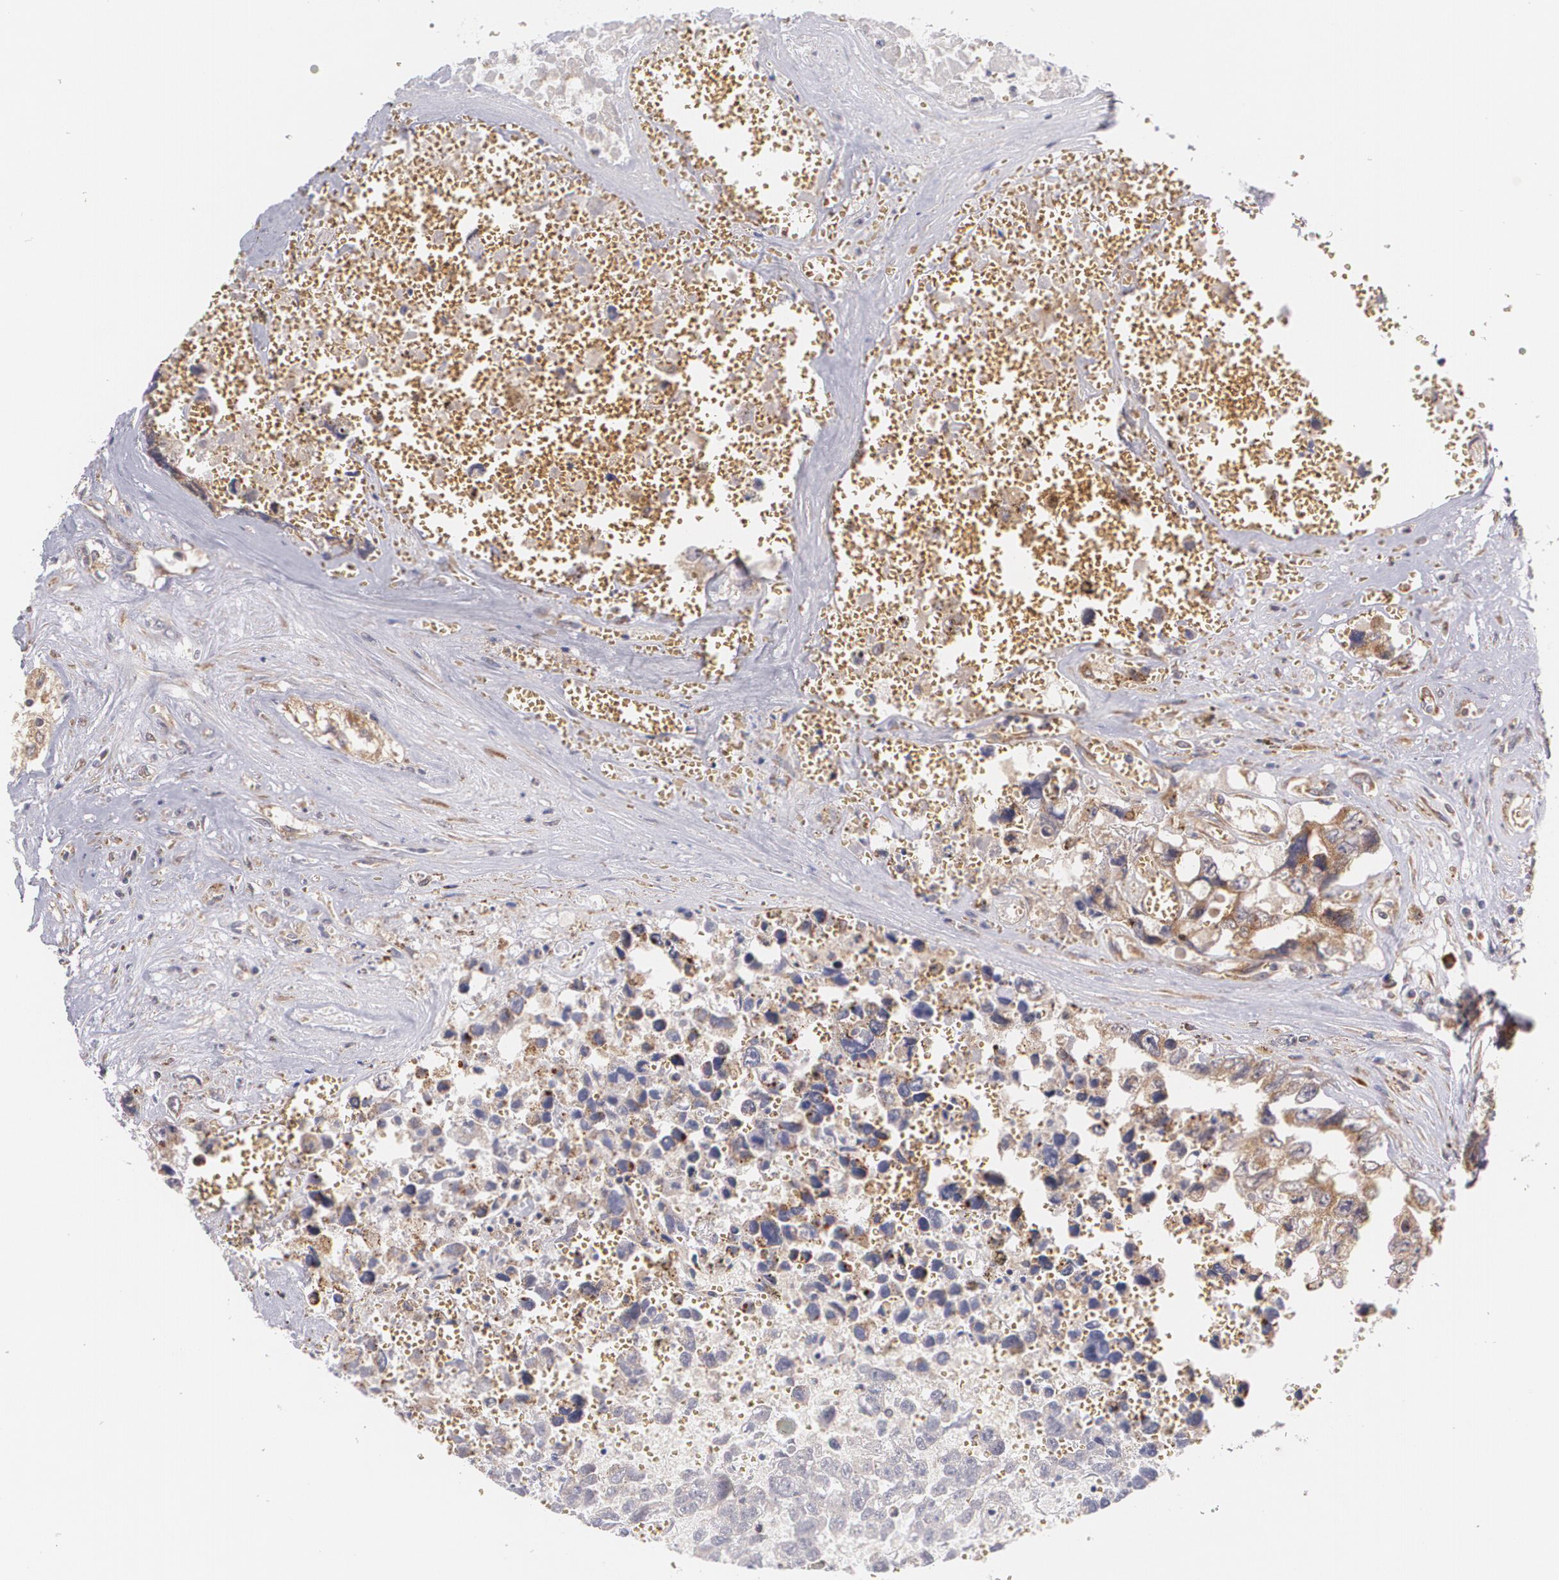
{"staining": {"intensity": "weak", "quantity": ">75%", "location": "cytoplasmic/membranous"}, "tissue": "testis cancer", "cell_type": "Tumor cells", "image_type": "cancer", "snomed": [{"axis": "morphology", "description": "Carcinoma, Embryonal, NOS"}, {"axis": "topography", "description": "Testis"}], "caption": "DAB (3,3'-diaminobenzidine) immunohistochemical staining of testis cancer reveals weak cytoplasmic/membranous protein expression in about >75% of tumor cells. Immunohistochemistry stains the protein in brown and the nuclei are stained blue.", "gene": "CCL17", "patient": {"sex": "male", "age": 31}}